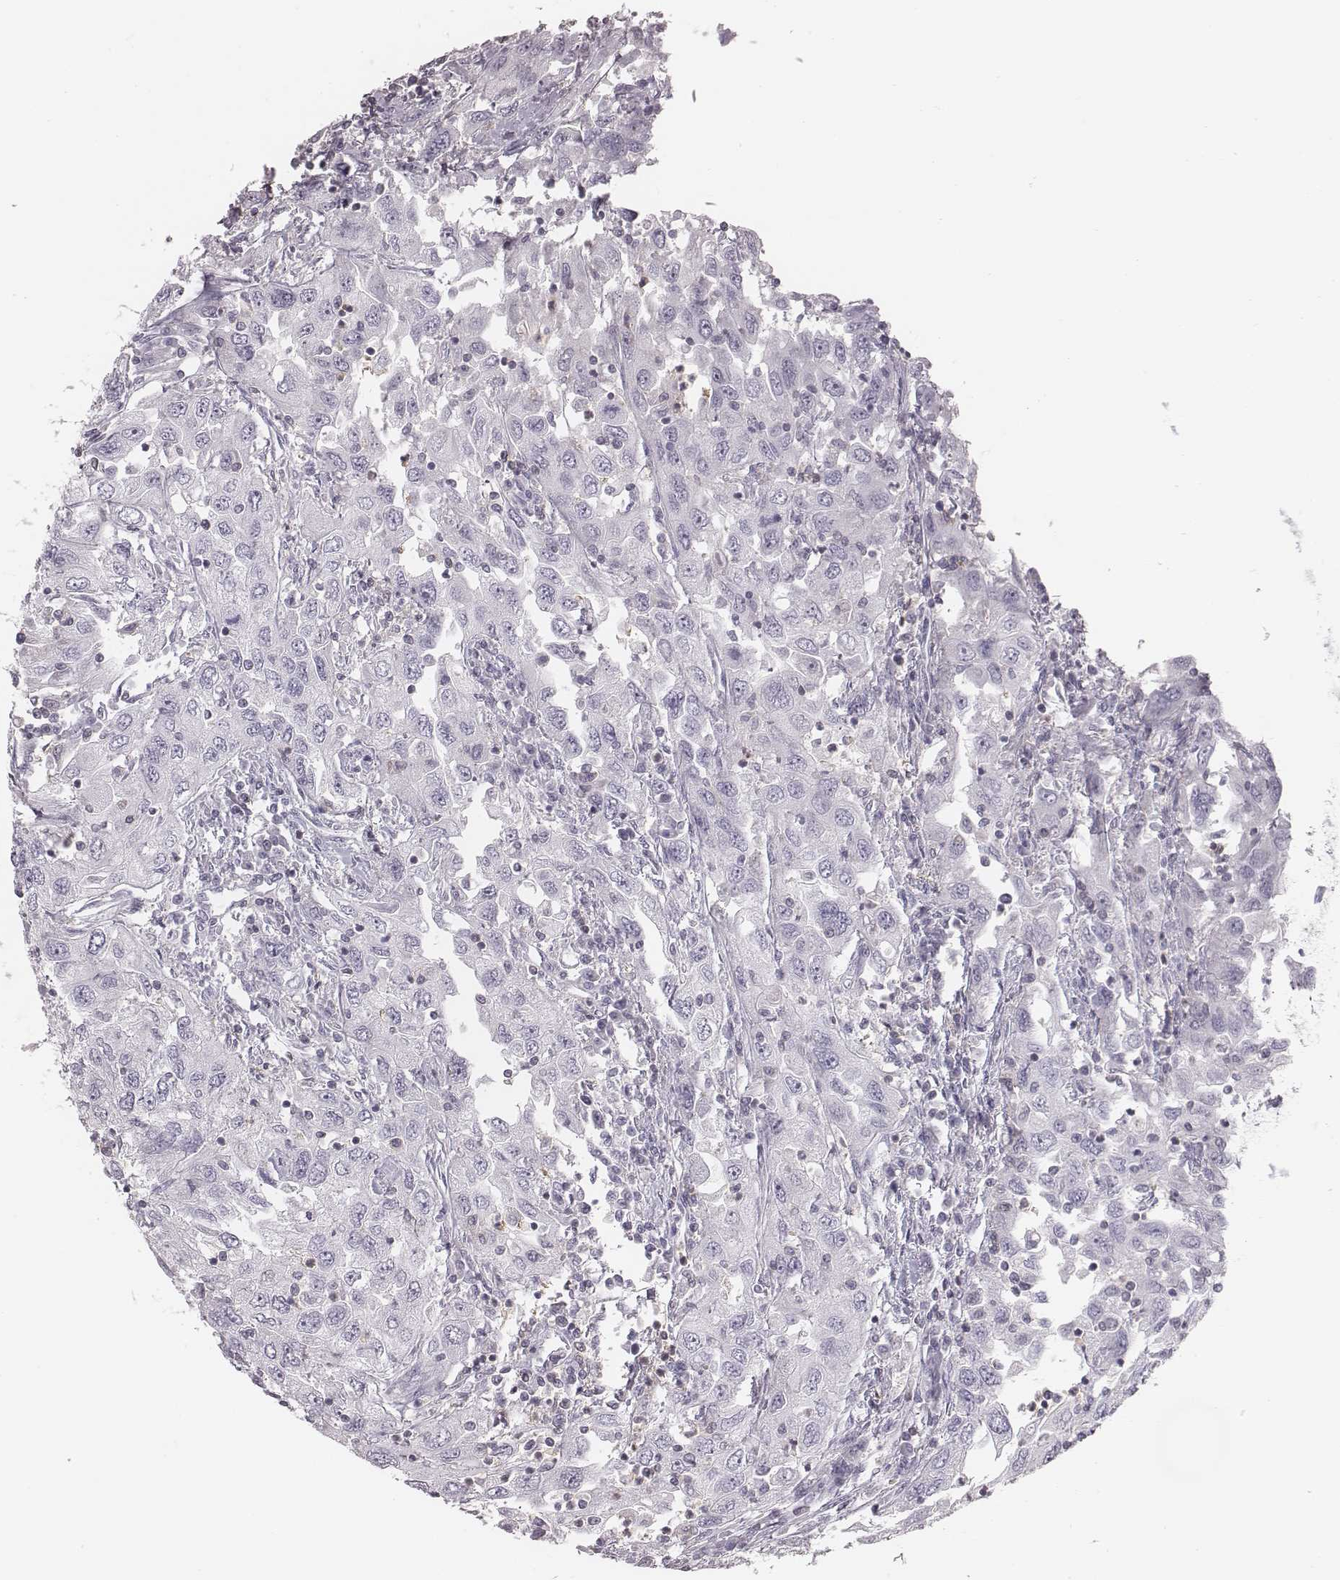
{"staining": {"intensity": "negative", "quantity": "none", "location": "none"}, "tissue": "urothelial cancer", "cell_type": "Tumor cells", "image_type": "cancer", "snomed": [{"axis": "morphology", "description": "Urothelial carcinoma, High grade"}, {"axis": "topography", "description": "Urinary bladder"}], "caption": "Tumor cells show no significant staining in high-grade urothelial carcinoma.", "gene": "ZNF365", "patient": {"sex": "male", "age": 76}}